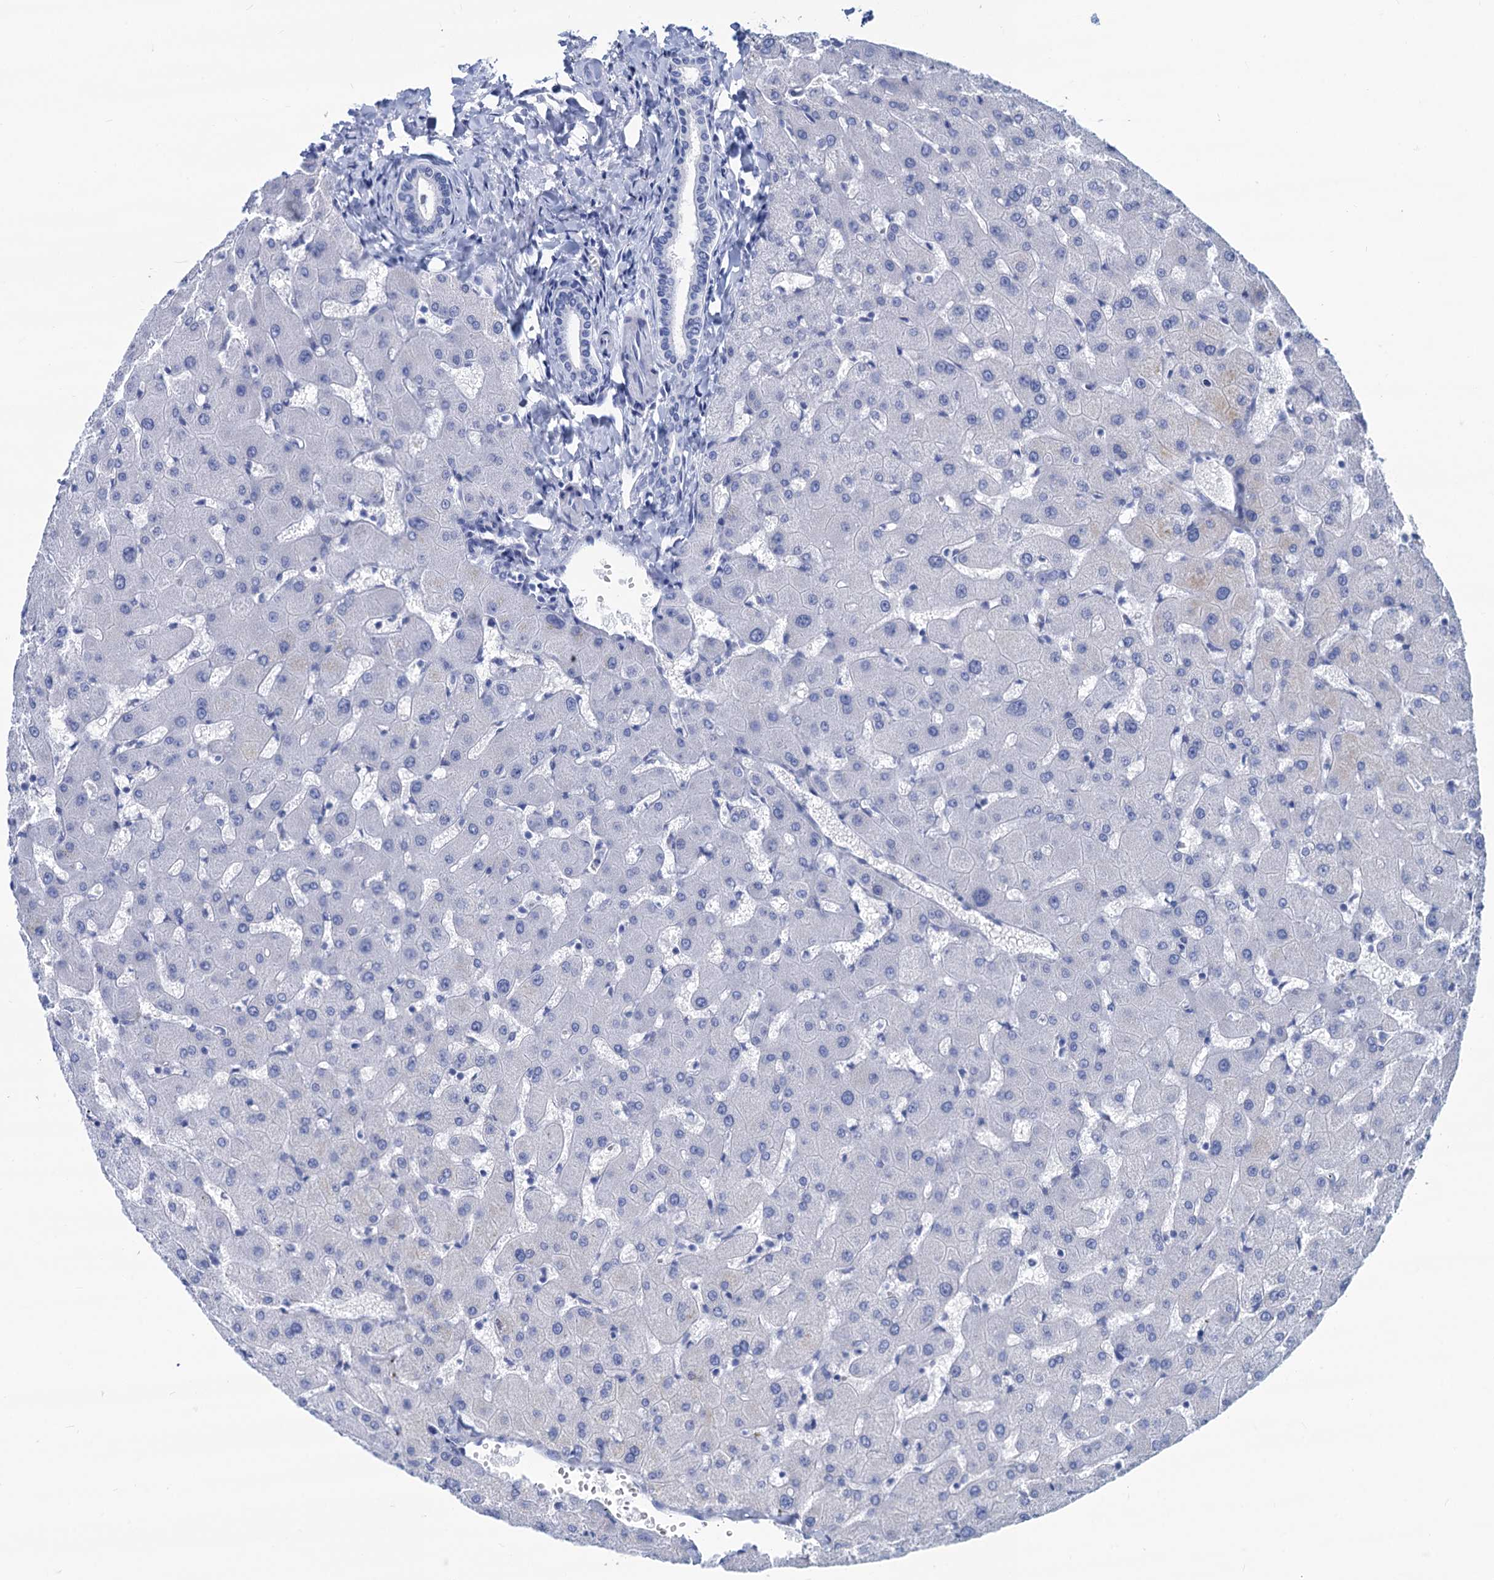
{"staining": {"intensity": "negative", "quantity": "none", "location": "none"}, "tissue": "liver", "cell_type": "Cholangiocytes", "image_type": "normal", "snomed": [{"axis": "morphology", "description": "Normal tissue, NOS"}, {"axis": "topography", "description": "Liver"}], "caption": "Human liver stained for a protein using IHC reveals no staining in cholangiocytes.", "gene": "CABYR", "patient": {"sex": "female", "age": 63}}